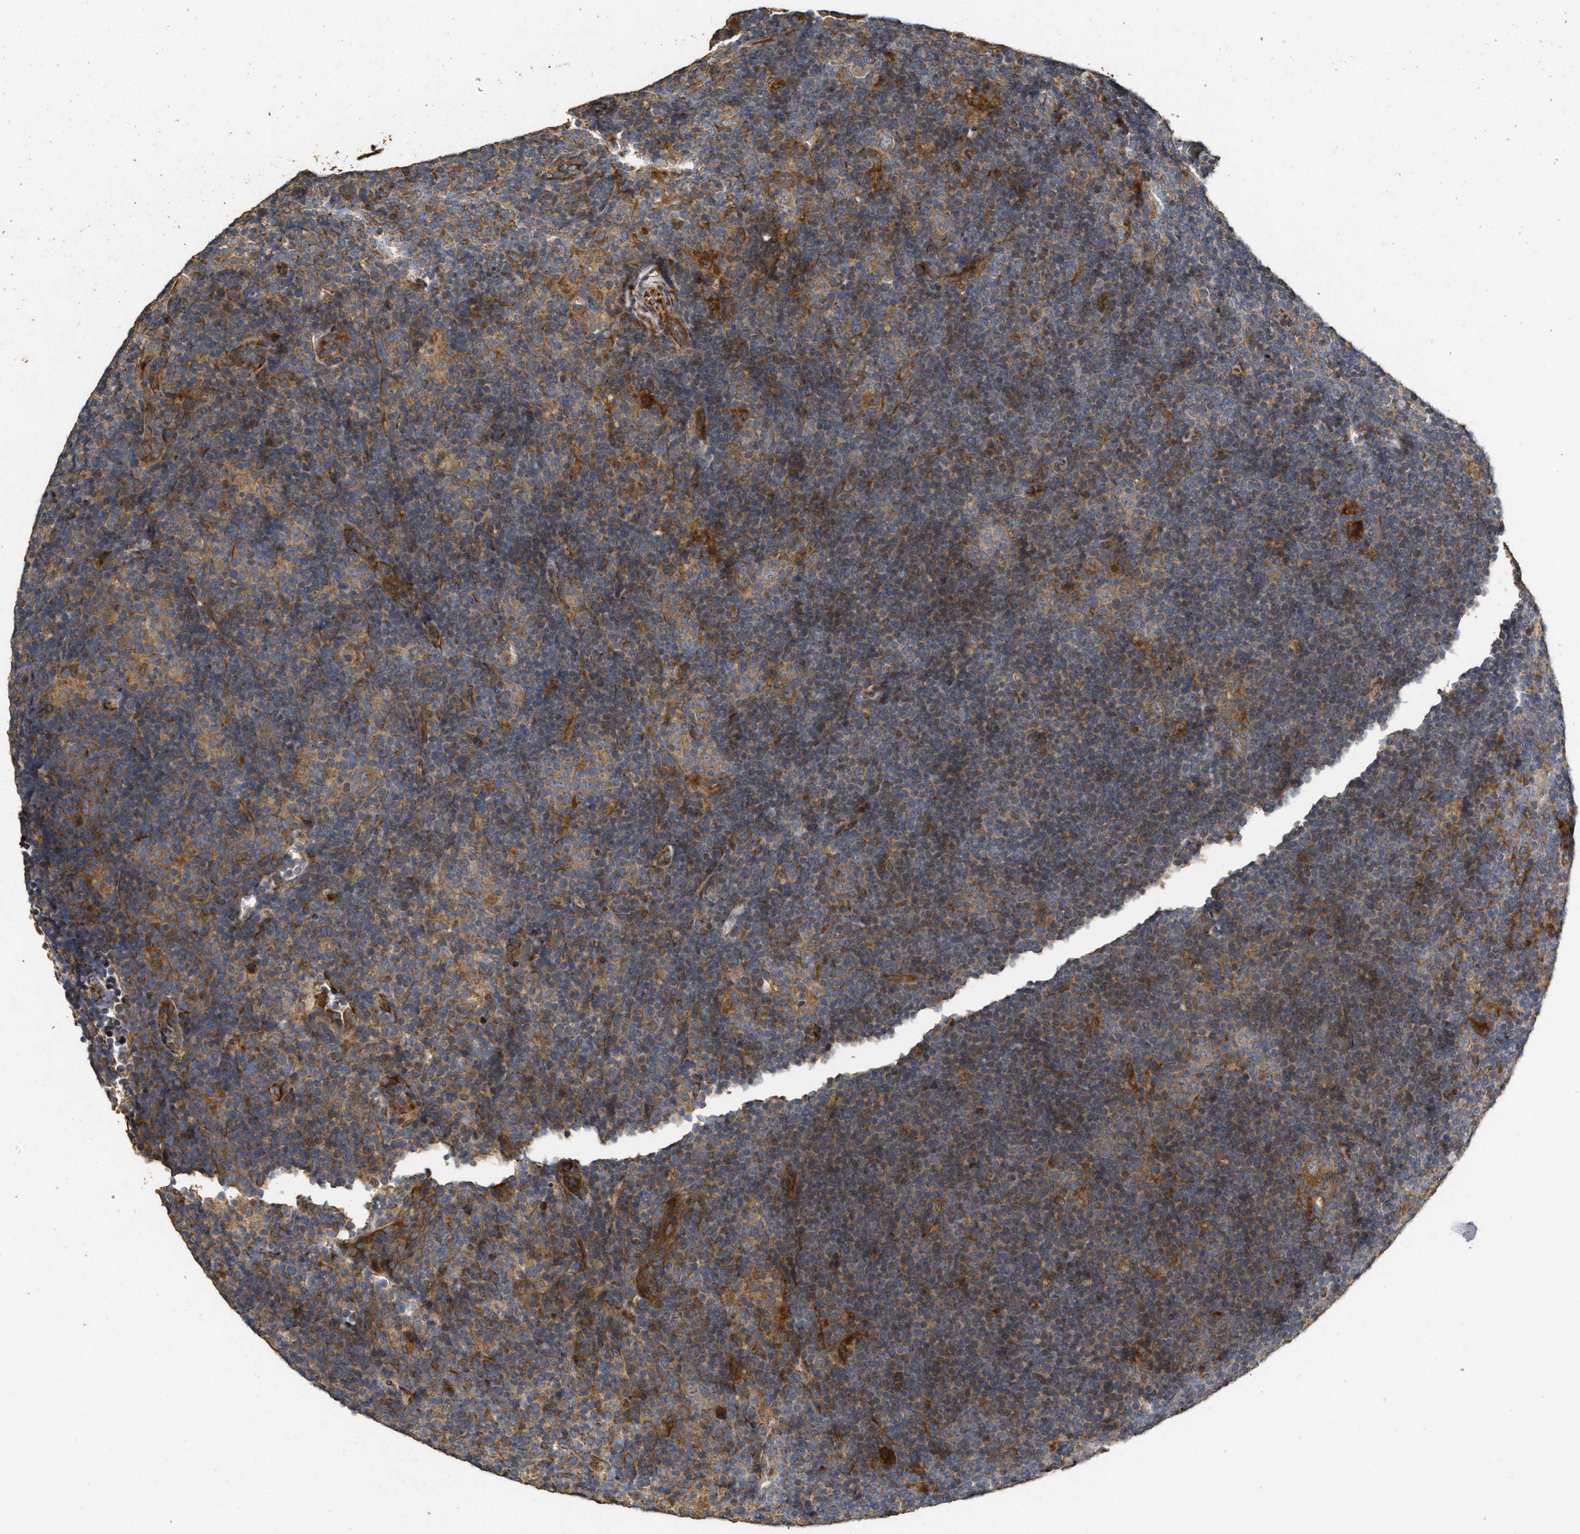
{"staining": {"intensity": "moderate", "quantity": ">75%", "location": "cytoplasmic/membranous"}, "tissue": "lymphoma", "cell_type": "Tumor cells", "image_type": "cancer", "snomed": [{"axis": "morphology", "description": "Hodgkin's disease, NOS"}, {"axis": "topography", "description": "Lymph node"}], "caption": "A histopathology image of Hodgkin's disease stained for a protein demonstrates moderate cytoplasmic/membranous brown staining in tumor cells.", "gene": "NAV1", "patient": {"sex": "female", "age": 57}}